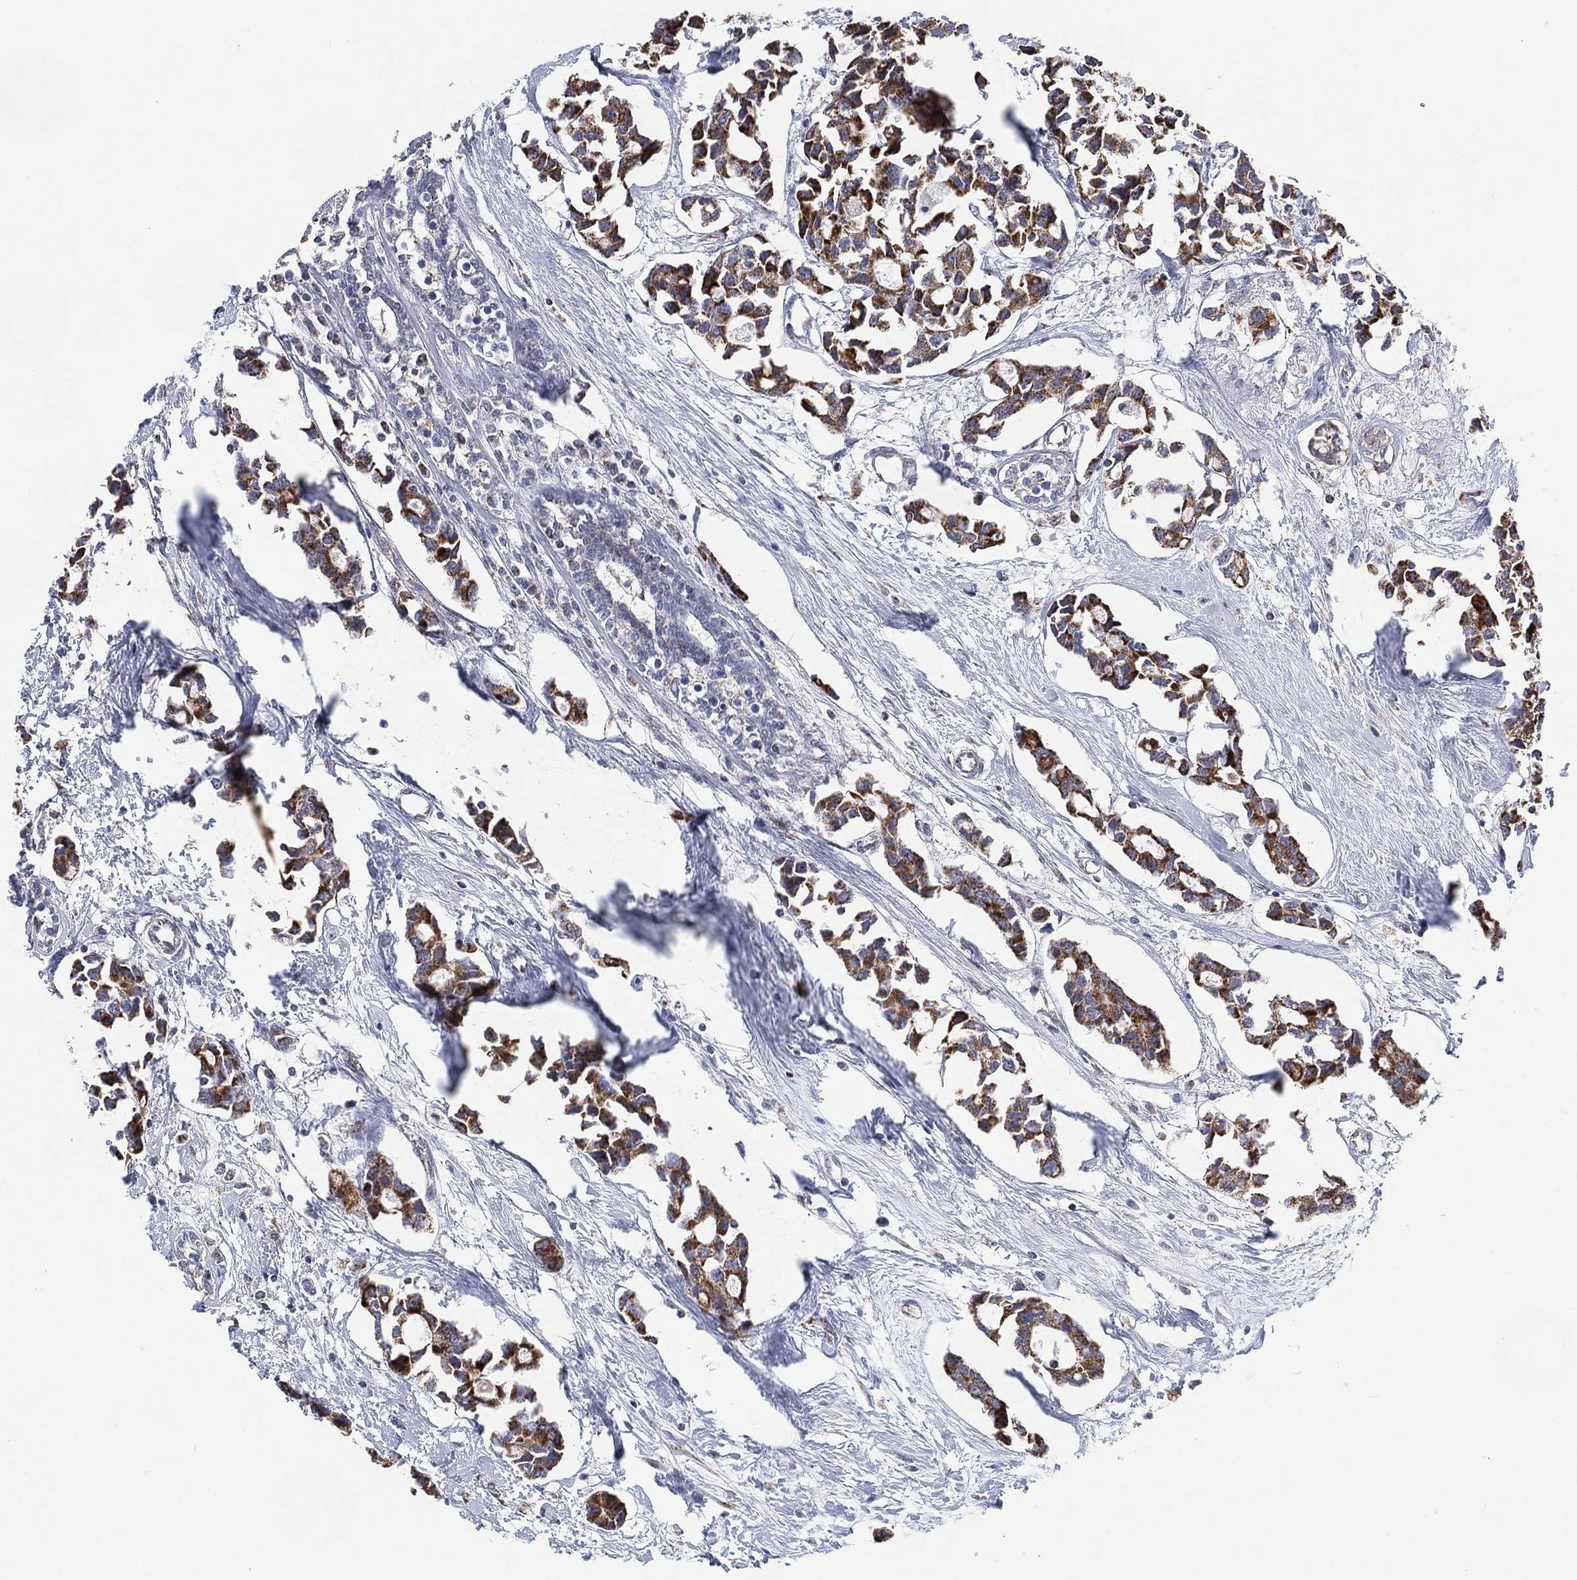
{"staining": {"intensity": "strong", "quantity": ">75%", "location": "cytoplasmic/membranous"}, "tissue": "breast cancer", "cell_type": "Tumor cells", "image_type": "cancer", "snomed": [{"axis": "morphology", "description": "Duct carcinoma"}, {"axis": "topography", "description": "Breast"}], "caption": "High-power microscopy captured an immunohistochemistry image of infiltrating ductal carcinoma (breast), revealing strong cytoplasmic/membranous positivity in about >75% of tumor cells.", "gene": "GCAT", "patient": {"sex": "female", "age": 83}}